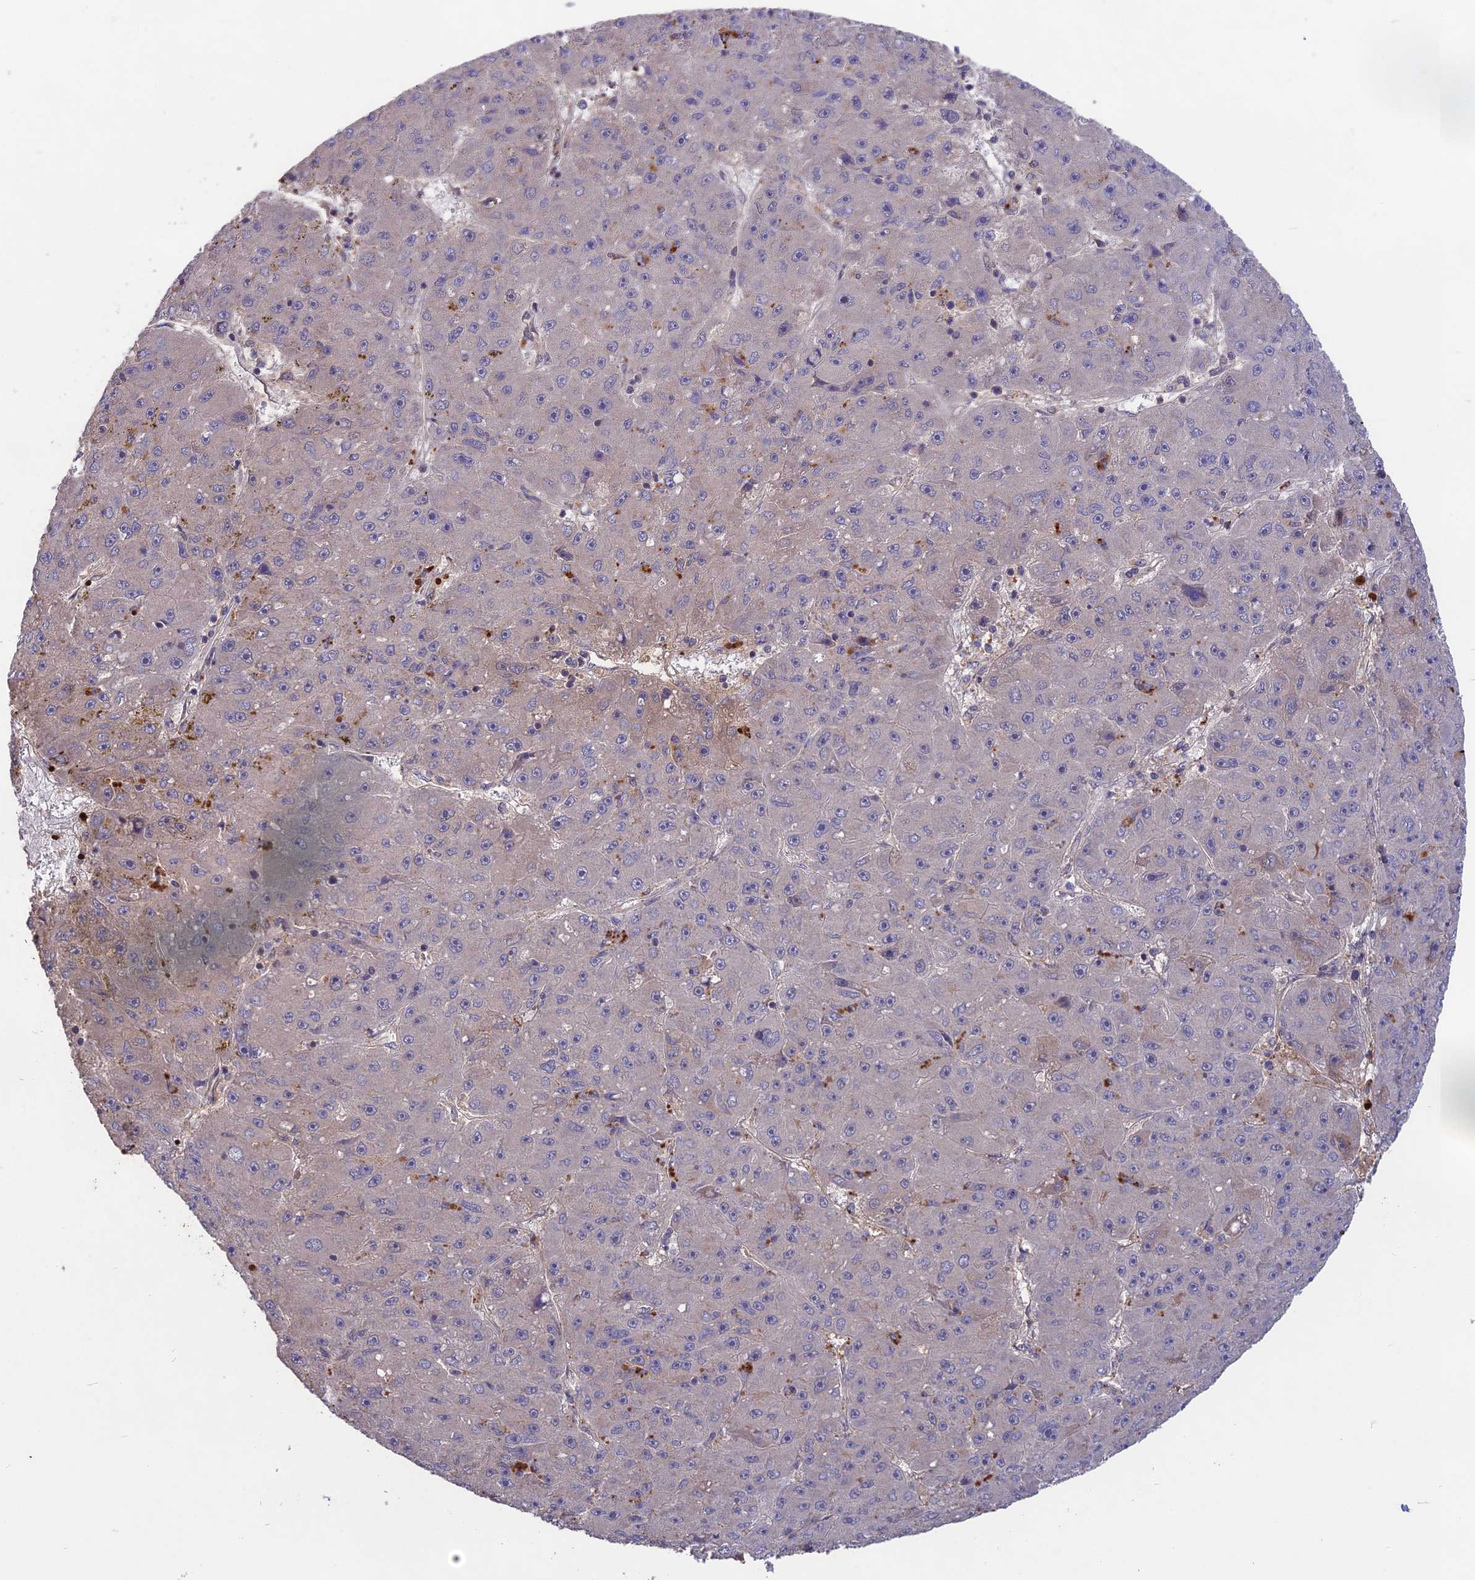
{"staining": {"intensity": "negative", "quantity": "none", "location": "none"}, "tissue": "liver cancer", "cell_type": "Tumor cells", "image_type": "cancer", "snomed": [{"axis": "morphology", "description": "Carcinoma, Hepatocellular, NOS"}, {"axis": "topography", "description": "Liver"}], "caption": "Liver cancer was stained to show a protein in brown. There is no significant positivity in tumor cells. (DAB (3,3'-diaminobenzidine) immunohistochemistry (IHC), high magnification).", "gene": "ADO", "patient": {"sex": "male", "age": 67}}